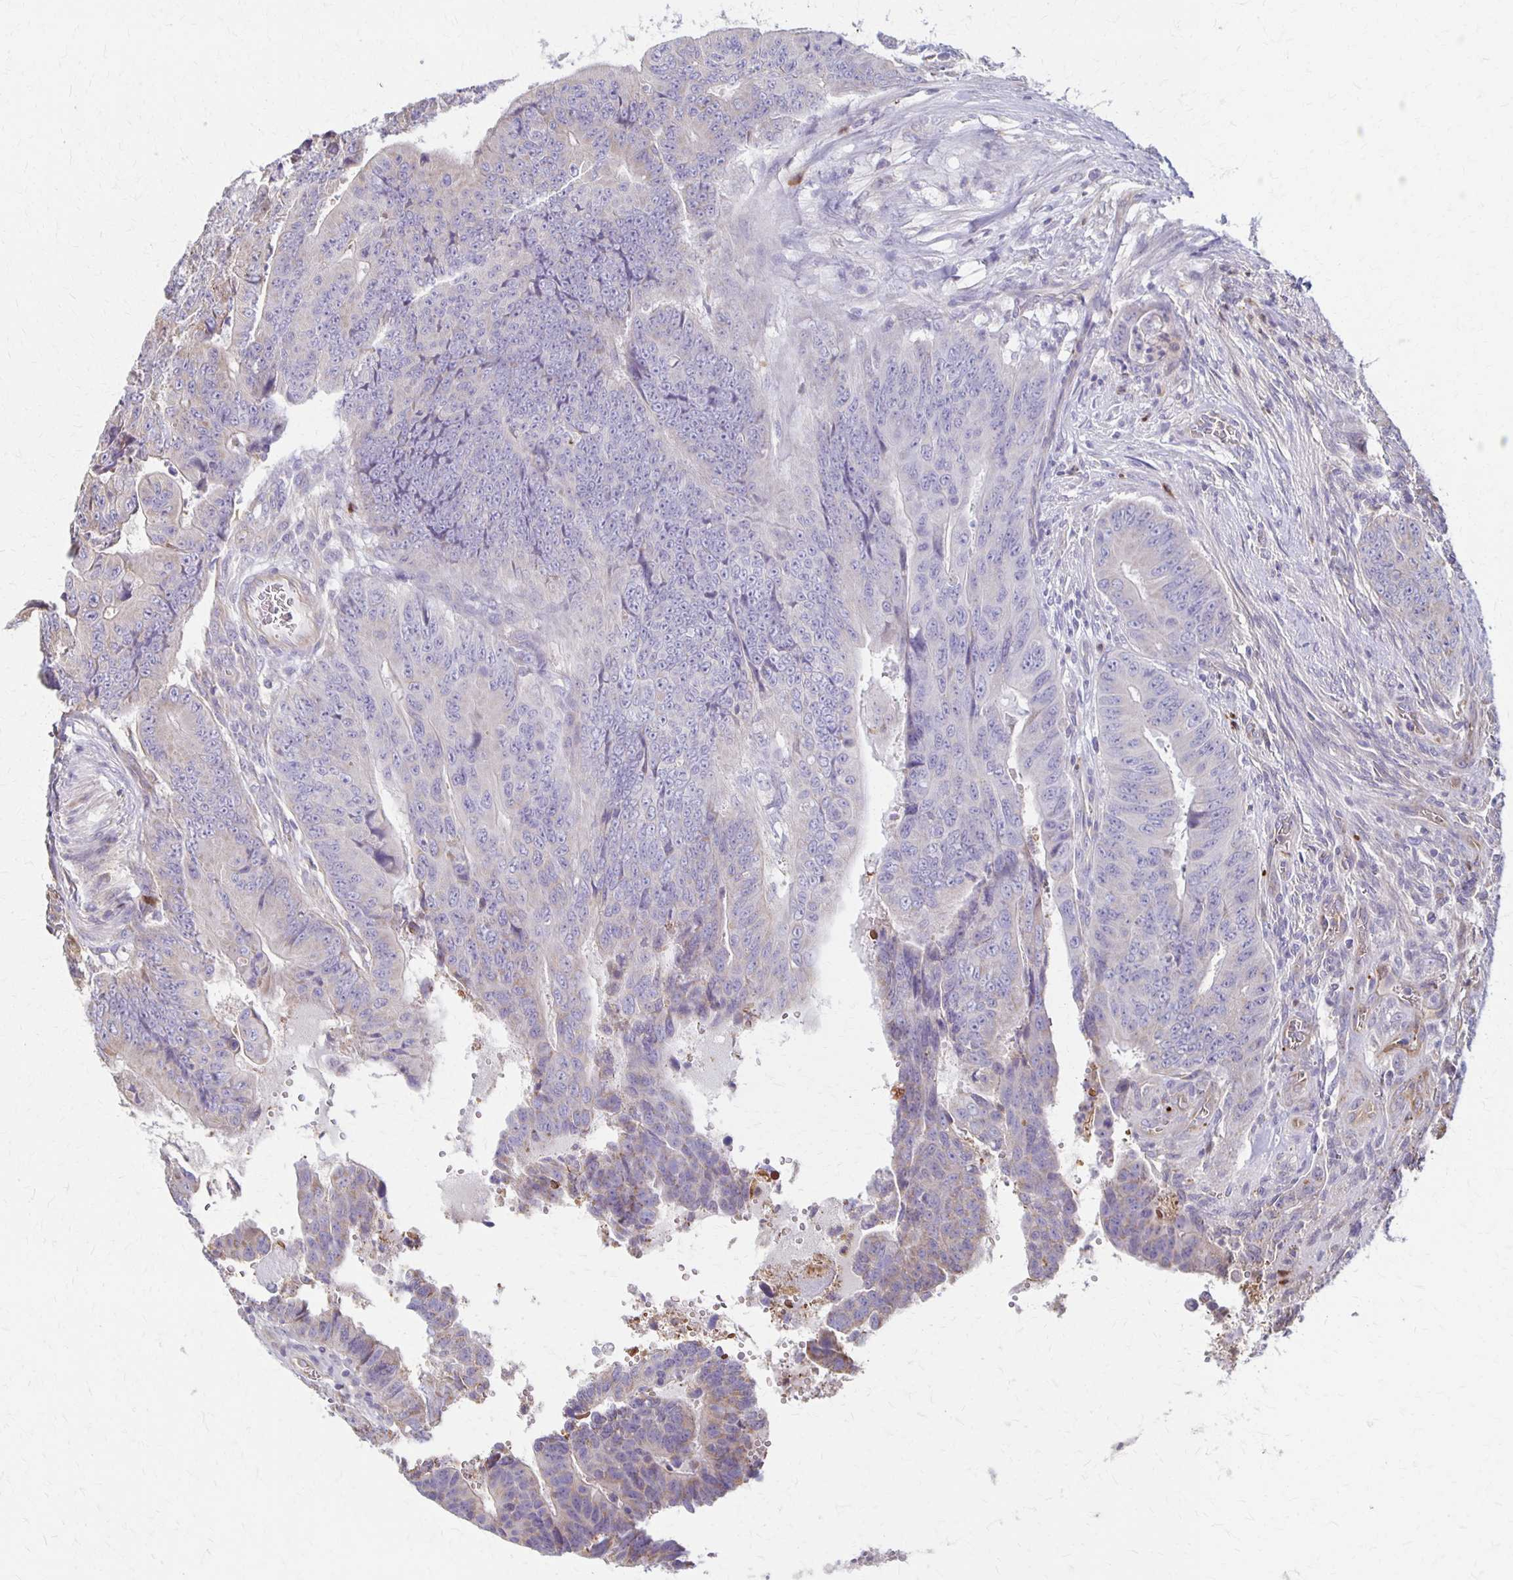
{"staining": {"intensity": "weak", "quantity": "25%-75%", "location": "cytoplasmic/membranous"}, "tissue": "colorectal cancer", "cell_type": "Tumor cells", "image_type": "cancer", "snomed": [{"axis": "morphology", "description": "Adenocarcinoma, NOS"}, {"axis": "topography", "description": "Colon"}], "caption": "This micrograph reveals immunohistochemistry (IHC) staining of colorectal cancer, with low weak cytoplasmic/membranous positivity in approximately 25%-75% of tumor cells.", "gene": "EIF4EBP2", "patient": {"sex": "female", "age": 48}}